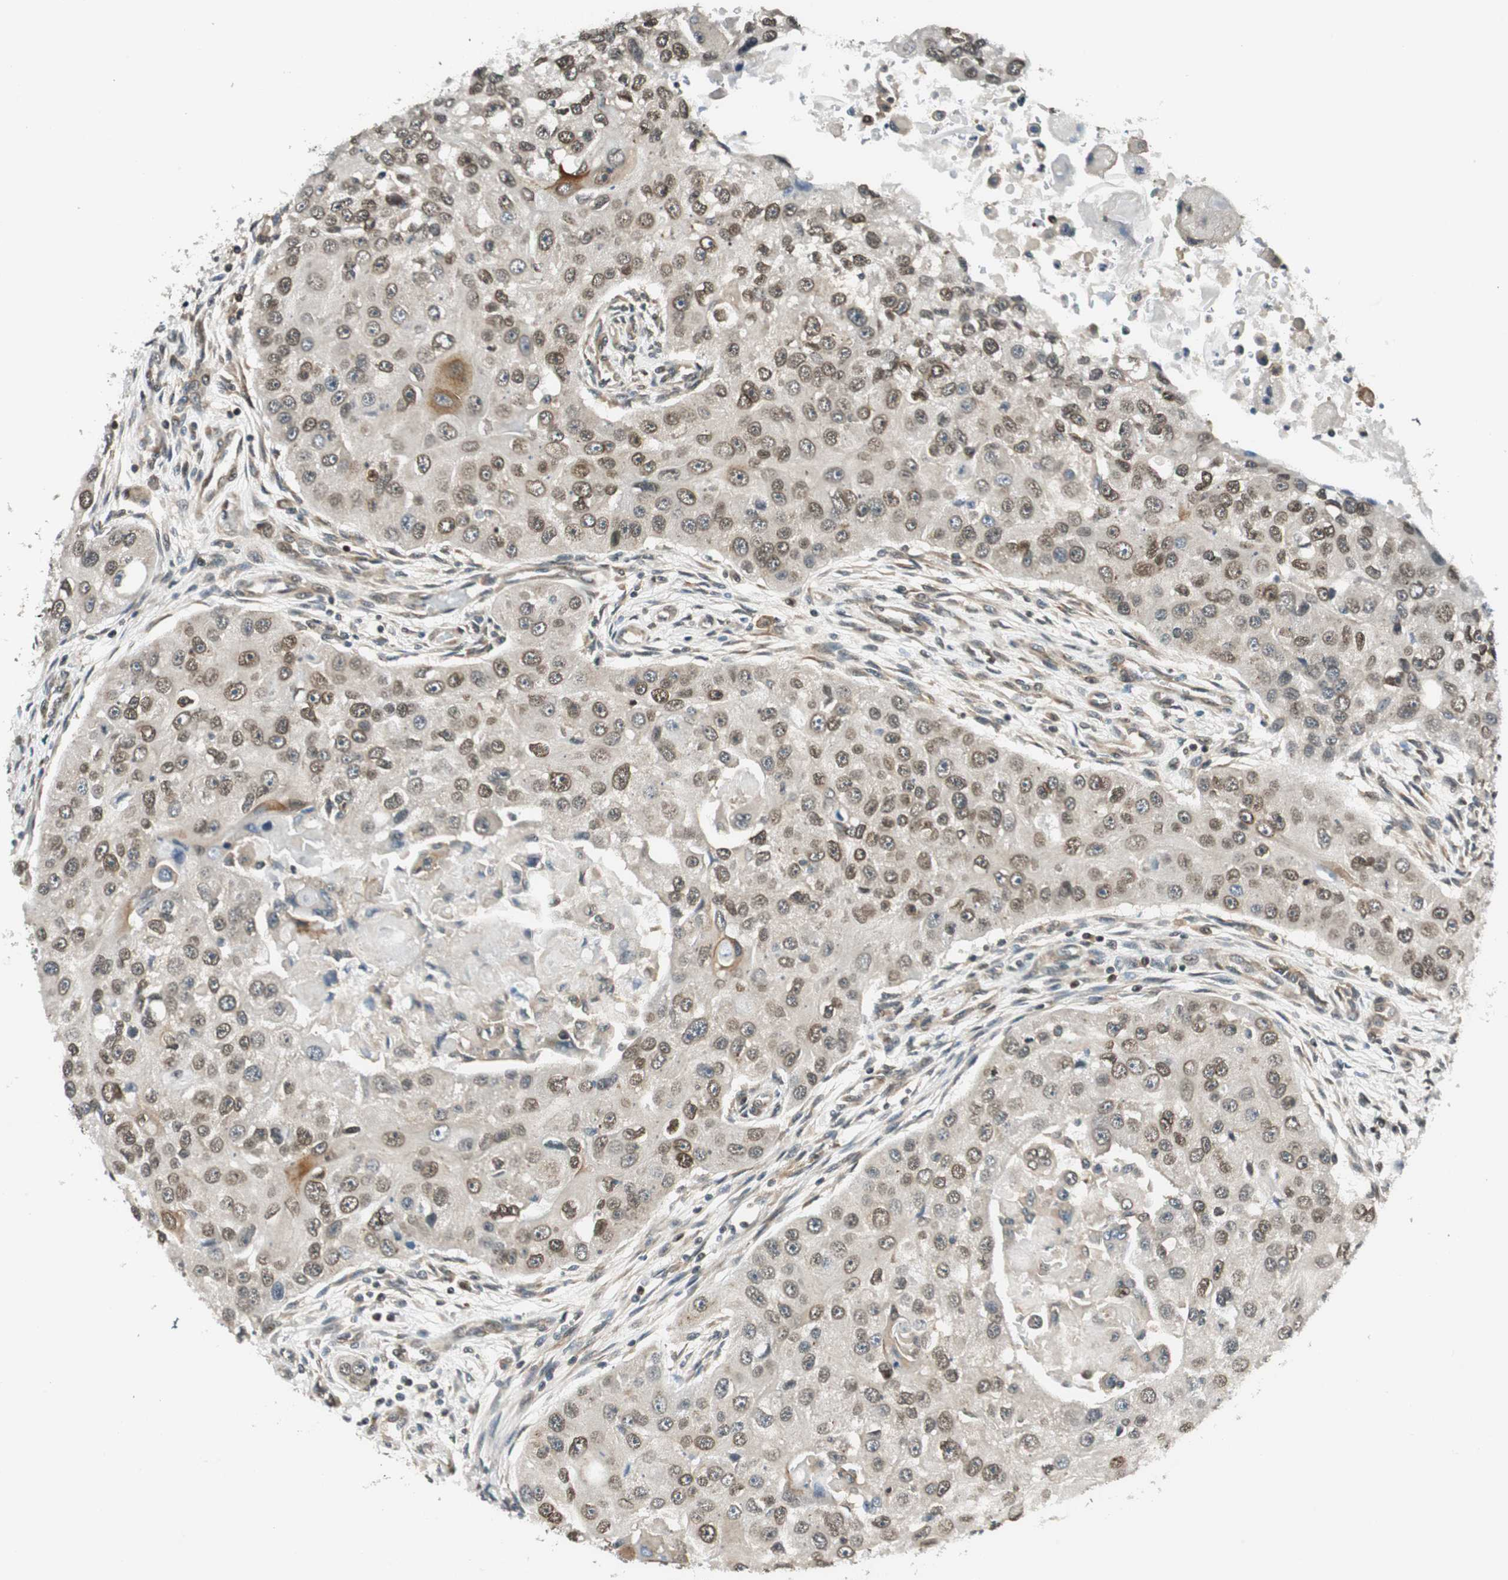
{"staining": {"intensity": "weak", "quantity": ">75%", "location": "cytoplasmic/membranous,nuclear"}, "tissue": "head and neck cancer", "cell_type": "Tumor cells", "image_type": "cancer", "snomed": [{"axis": "morphology", "description": "Normal tissue, NOS"}, {"axis": "morphology", "description": "Squamous cell carcinoma, NOS"}, {"axis": "topography", "description": "Skeletal muscle"}, {"axis": "topography", "description": "Head-Neck"}], "caption": "There is low levels of weak cytoplasmic/membranous and nuclear positivity in tumor cells of head and neck cancer, as demonstrated by immunohistochemical staining (brown color).", "gene": "RING1", "patient": {"sex": "male", "age": 51}}